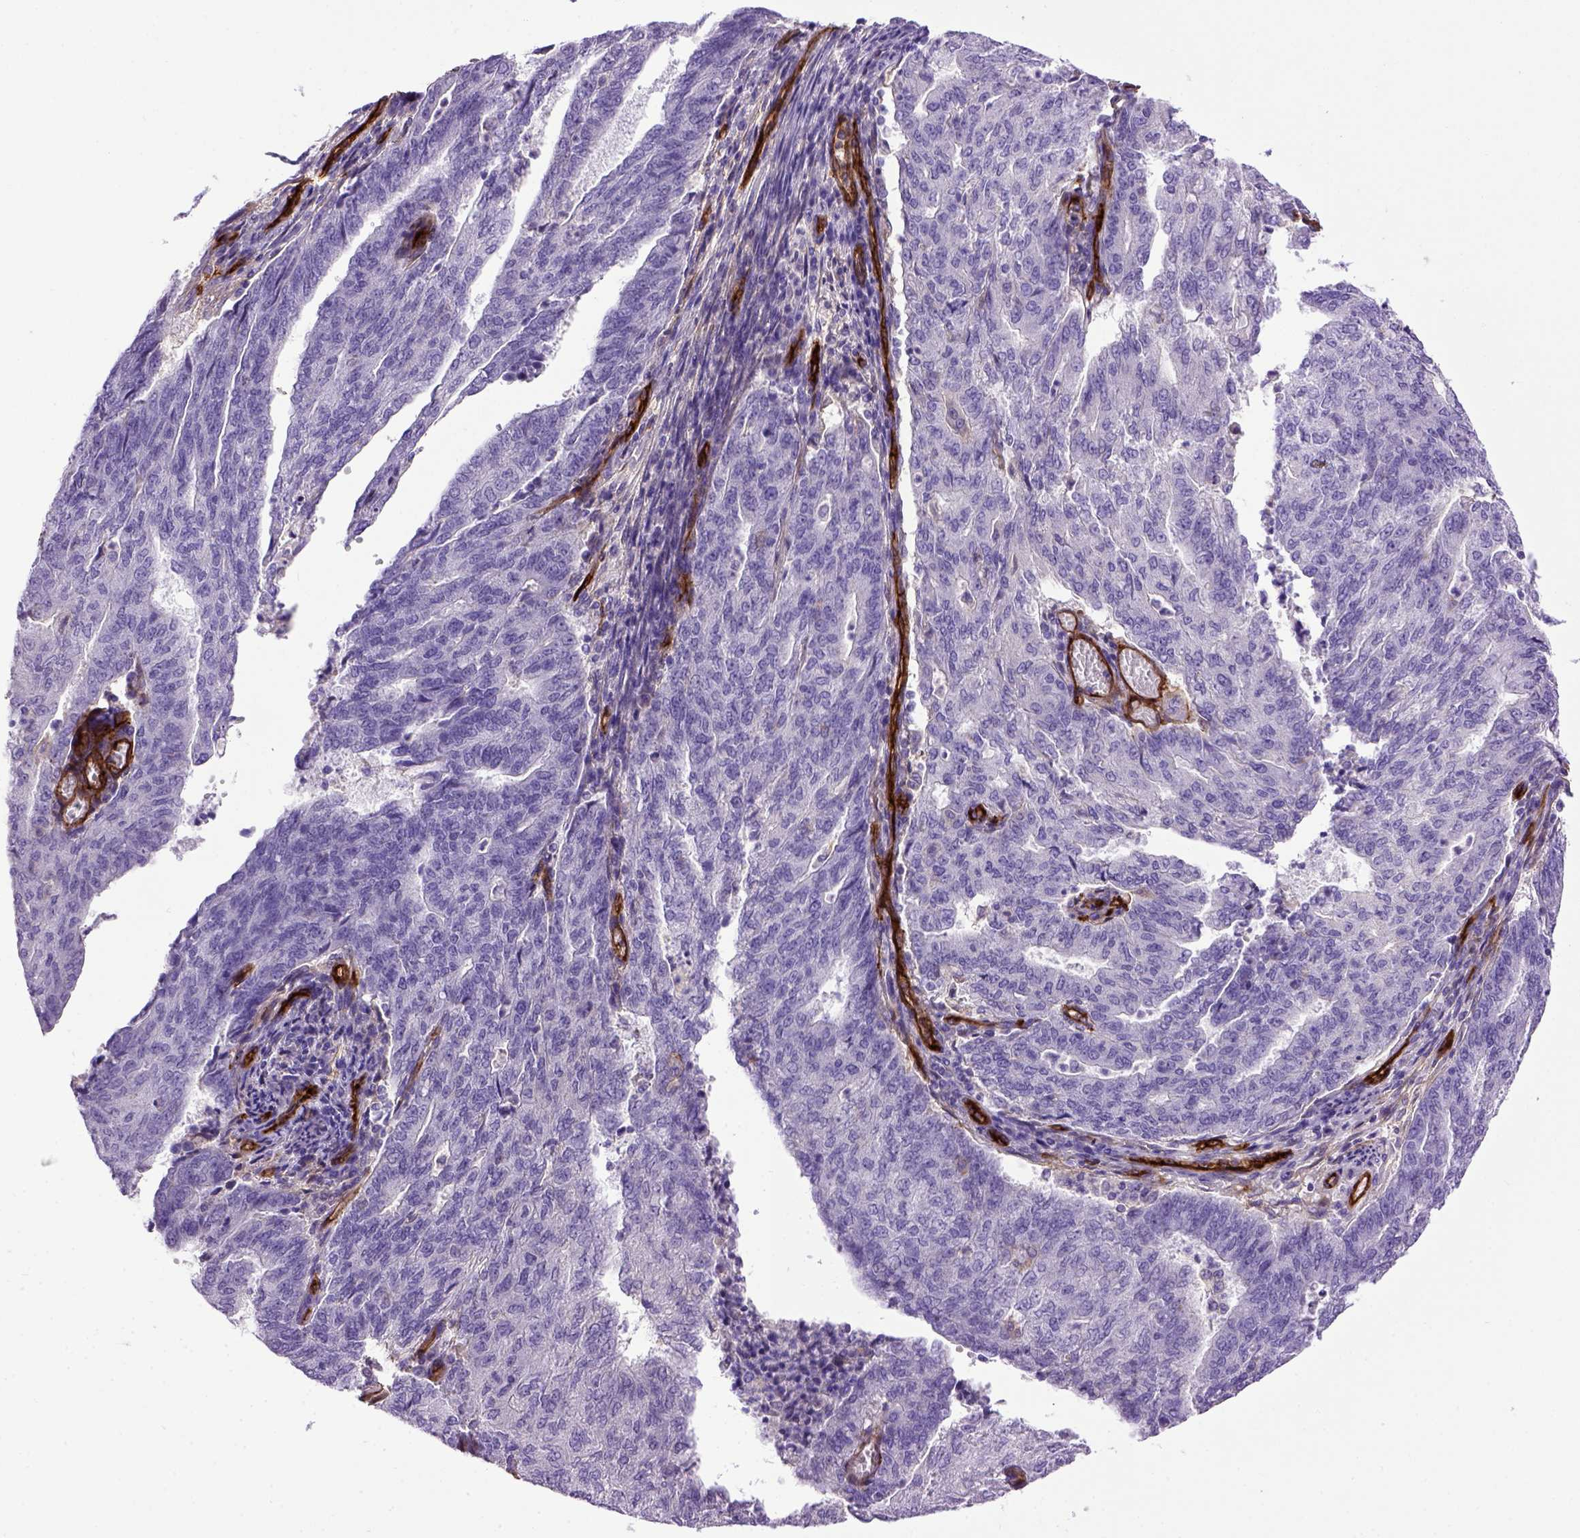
{"staining": {"intensity": "negative", "quantity": "none", "location": "none"}, "tissue": "endometrial cancer", "cell_type": "Tumor cells", "image_type": "cancer", "snomed": [{"axis": "morphology", "description": "Adenocarcinoma, NOS"}, {"axis": "topography", "description": "Endometrium"}], "caption": "An immunohistochemistry image of endometrial cancer (adenocarcinoma) is shown. There is no staining in tumor cells of endometrial cancer (adenocarcinoma).", "gene": "ENG", "patient": {"sex": "female", "age": 82}}